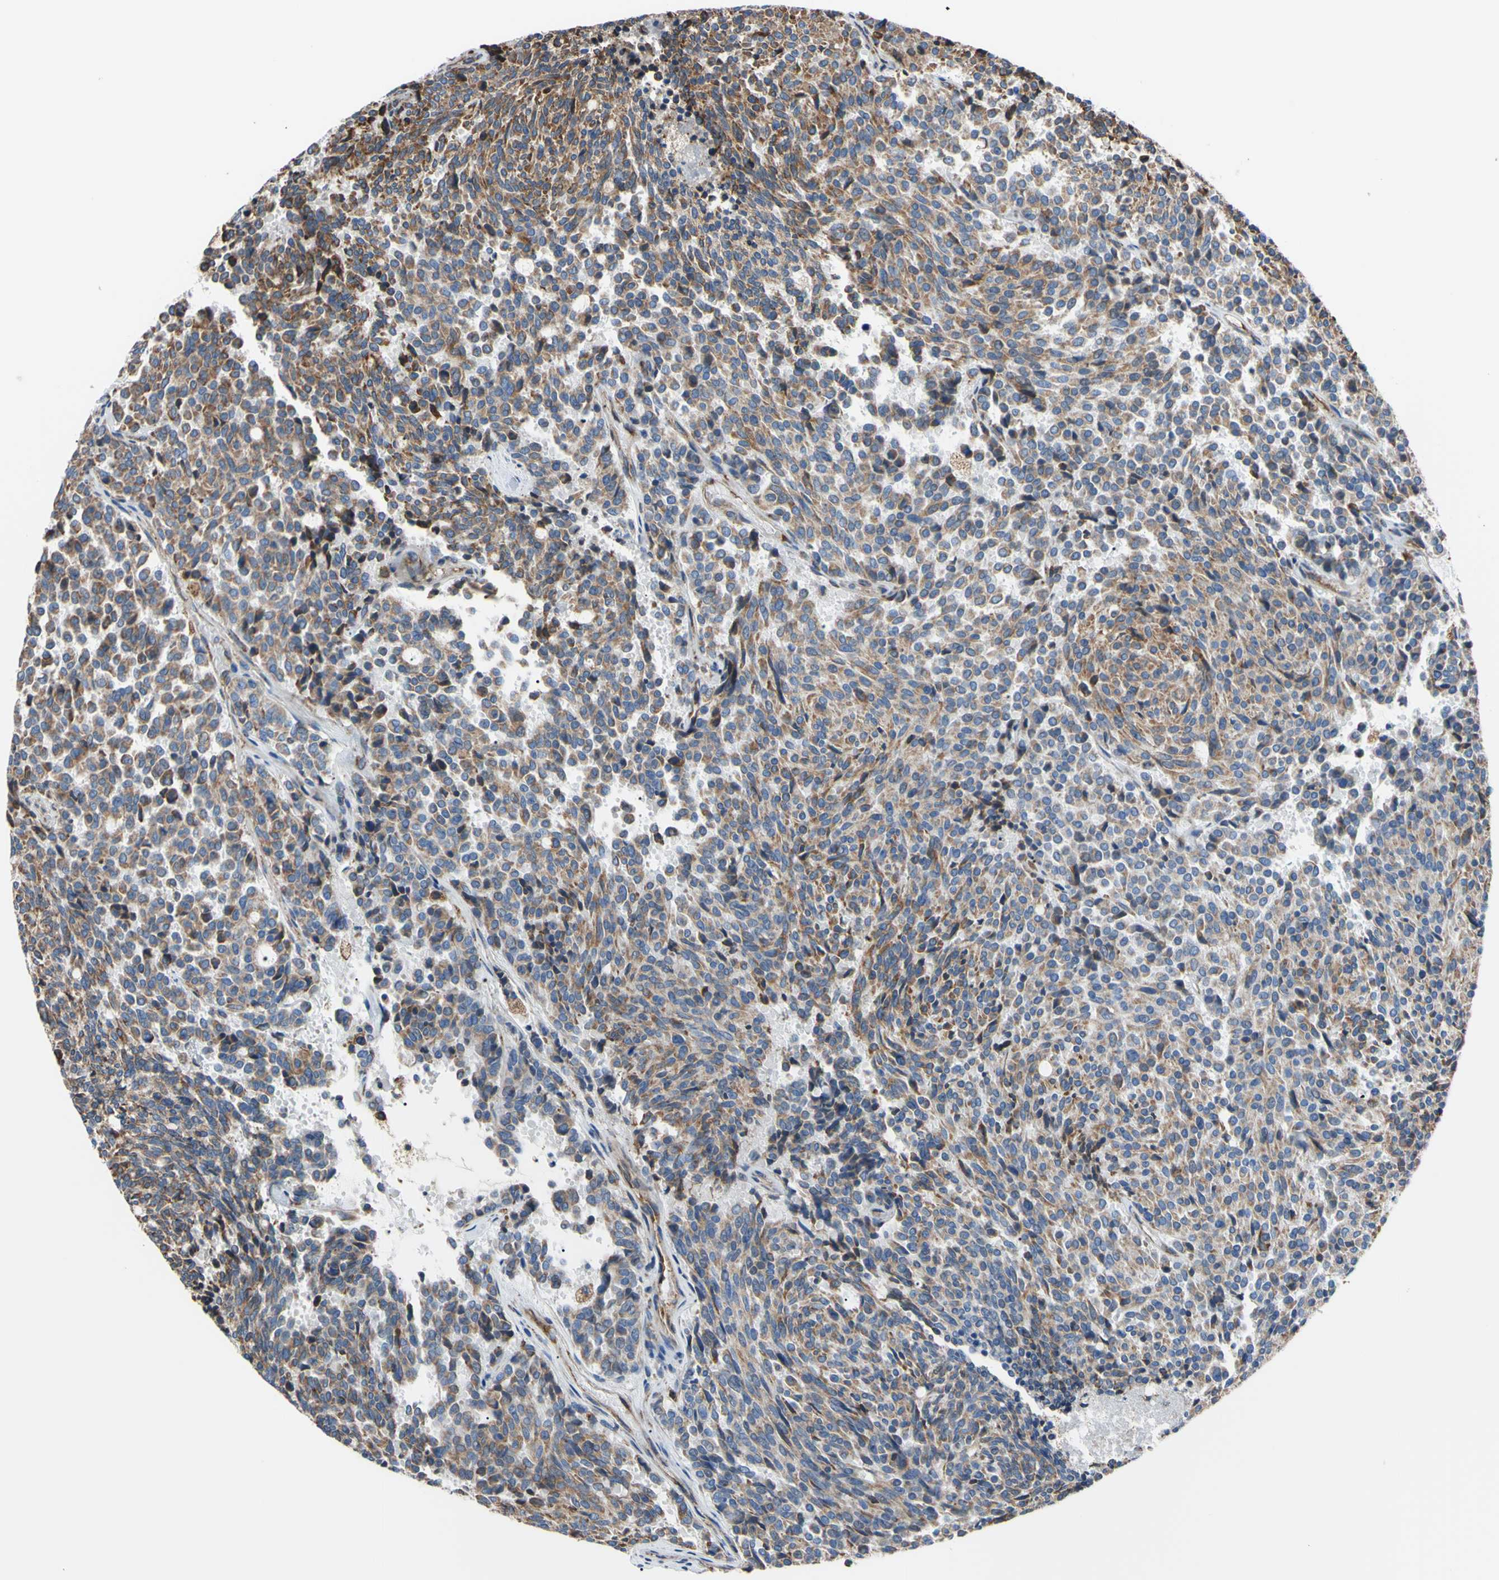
{"staining": {"intensity": "moderate", "quantity": ">75%", "location": "cytoplasmic/membranous"}, "tissue": "carcinoid", "cell_type": "Tumor cells", "image_type": "cancer", "snomed": [{"axis": "morphology", "description": "Carcinoid, malignant, NOS"}, {"axis": "topography", "description": "Pancreas"}], "caption": "This micrograph exhibits immunohistochemistry (IHC) staining of carcinoid, with medium moderate cytoplasmic/membranous staining in approximately >75% of tumor cells.", "gene": "BMF", "patient": {"sex": "female", "age": 54}}